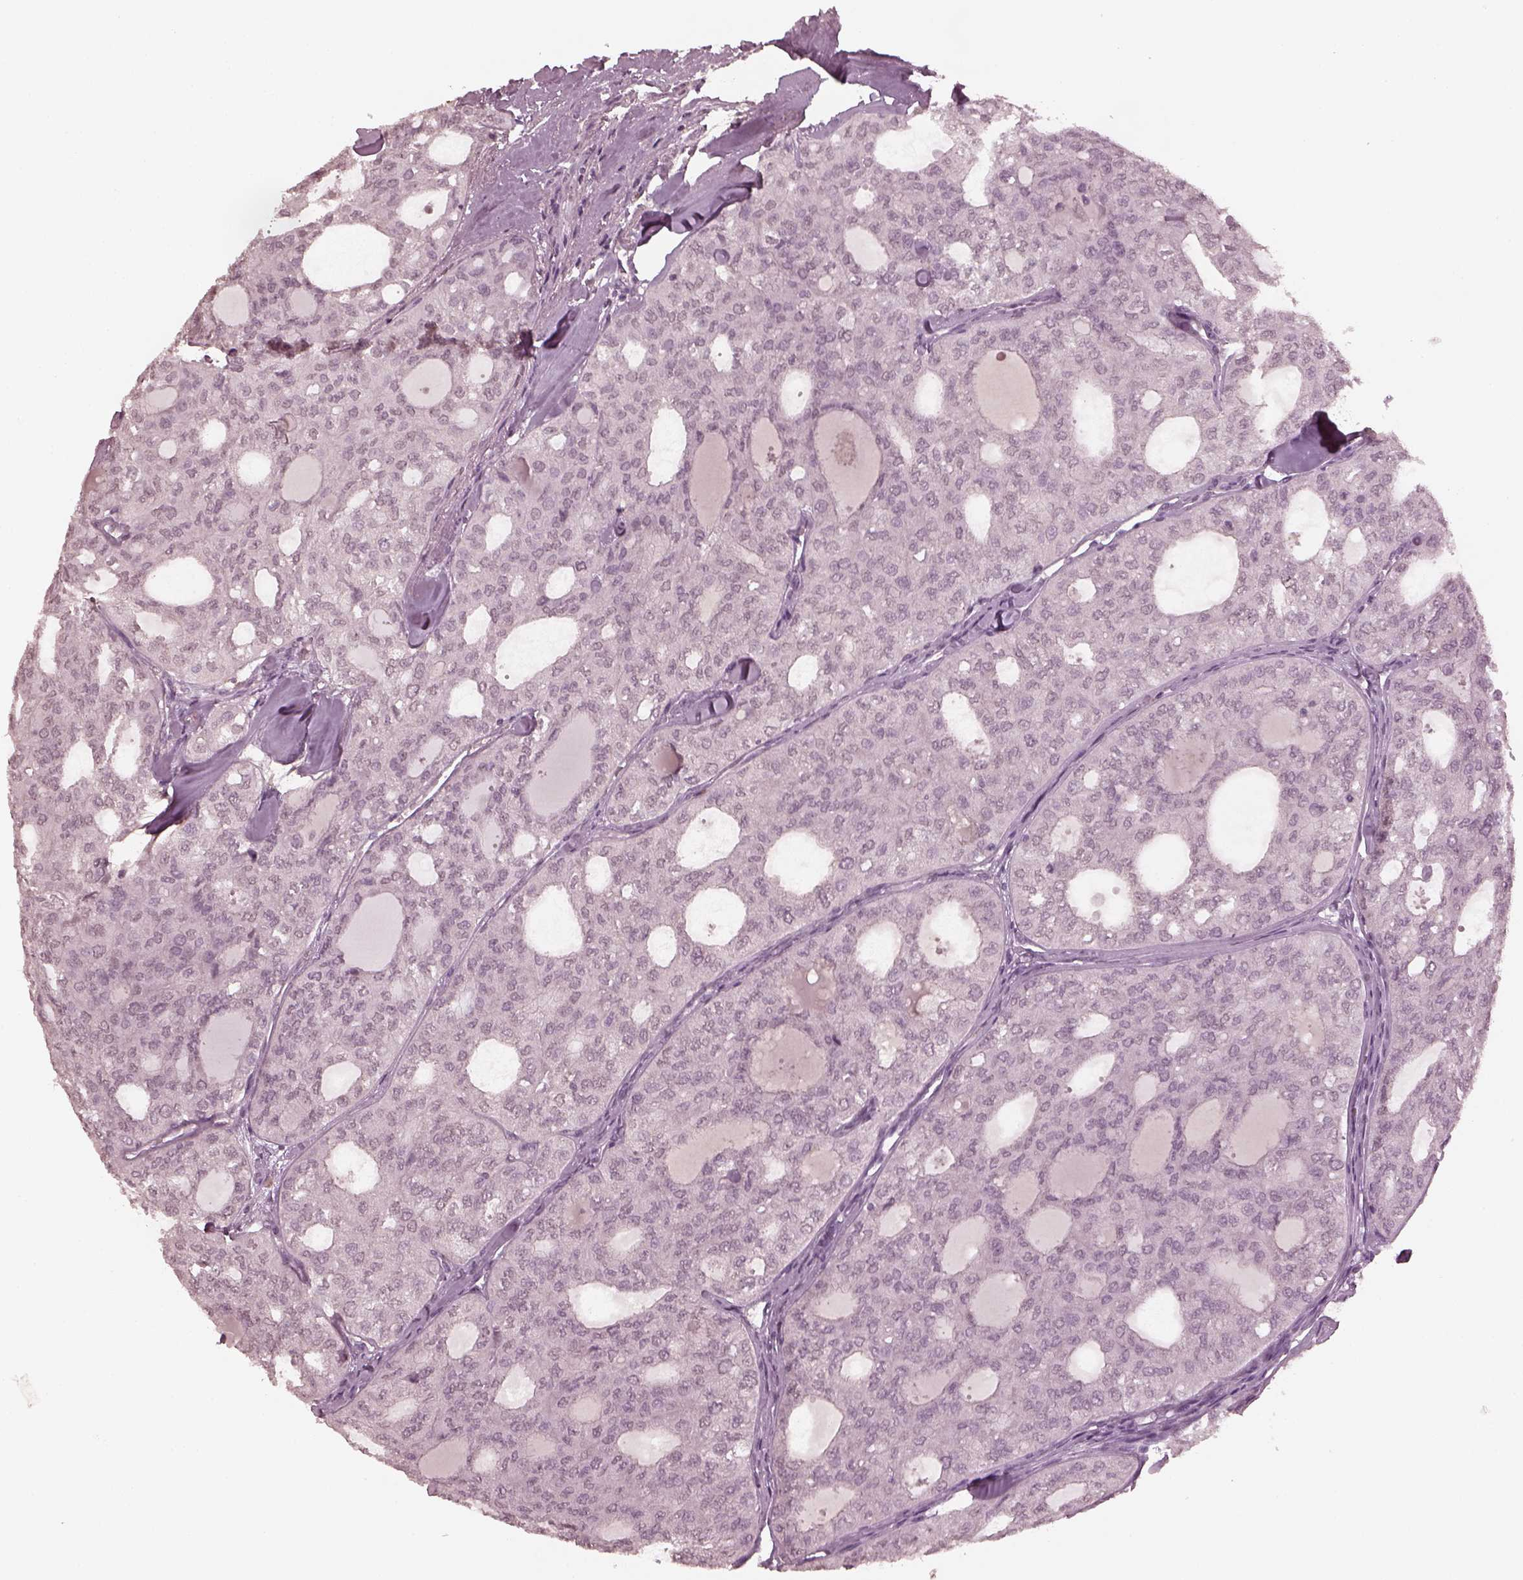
{"staining": {"intensity": "negative", "quantity": "none", "location": "none"}, "tissue": "thyroid cancer", "cell_type": "Tumor cells", "image_type": "cancer", "snomed": [{"axis": "morphology", "description": "Follicular adenoma carcinoma, NOS"}, {"axis": "topography", "description": "Thyroid gland"}], "caption": "High magnification brightfield microscopy of thyroid cancer stained with DAB (3,3'-diaminobenzidine) (brown) and counterstained with hematoxylin (blue): tumor cells show no significant positivity.", "gene": "KRT79", "patient": {"sex": "male", "age": 75}}